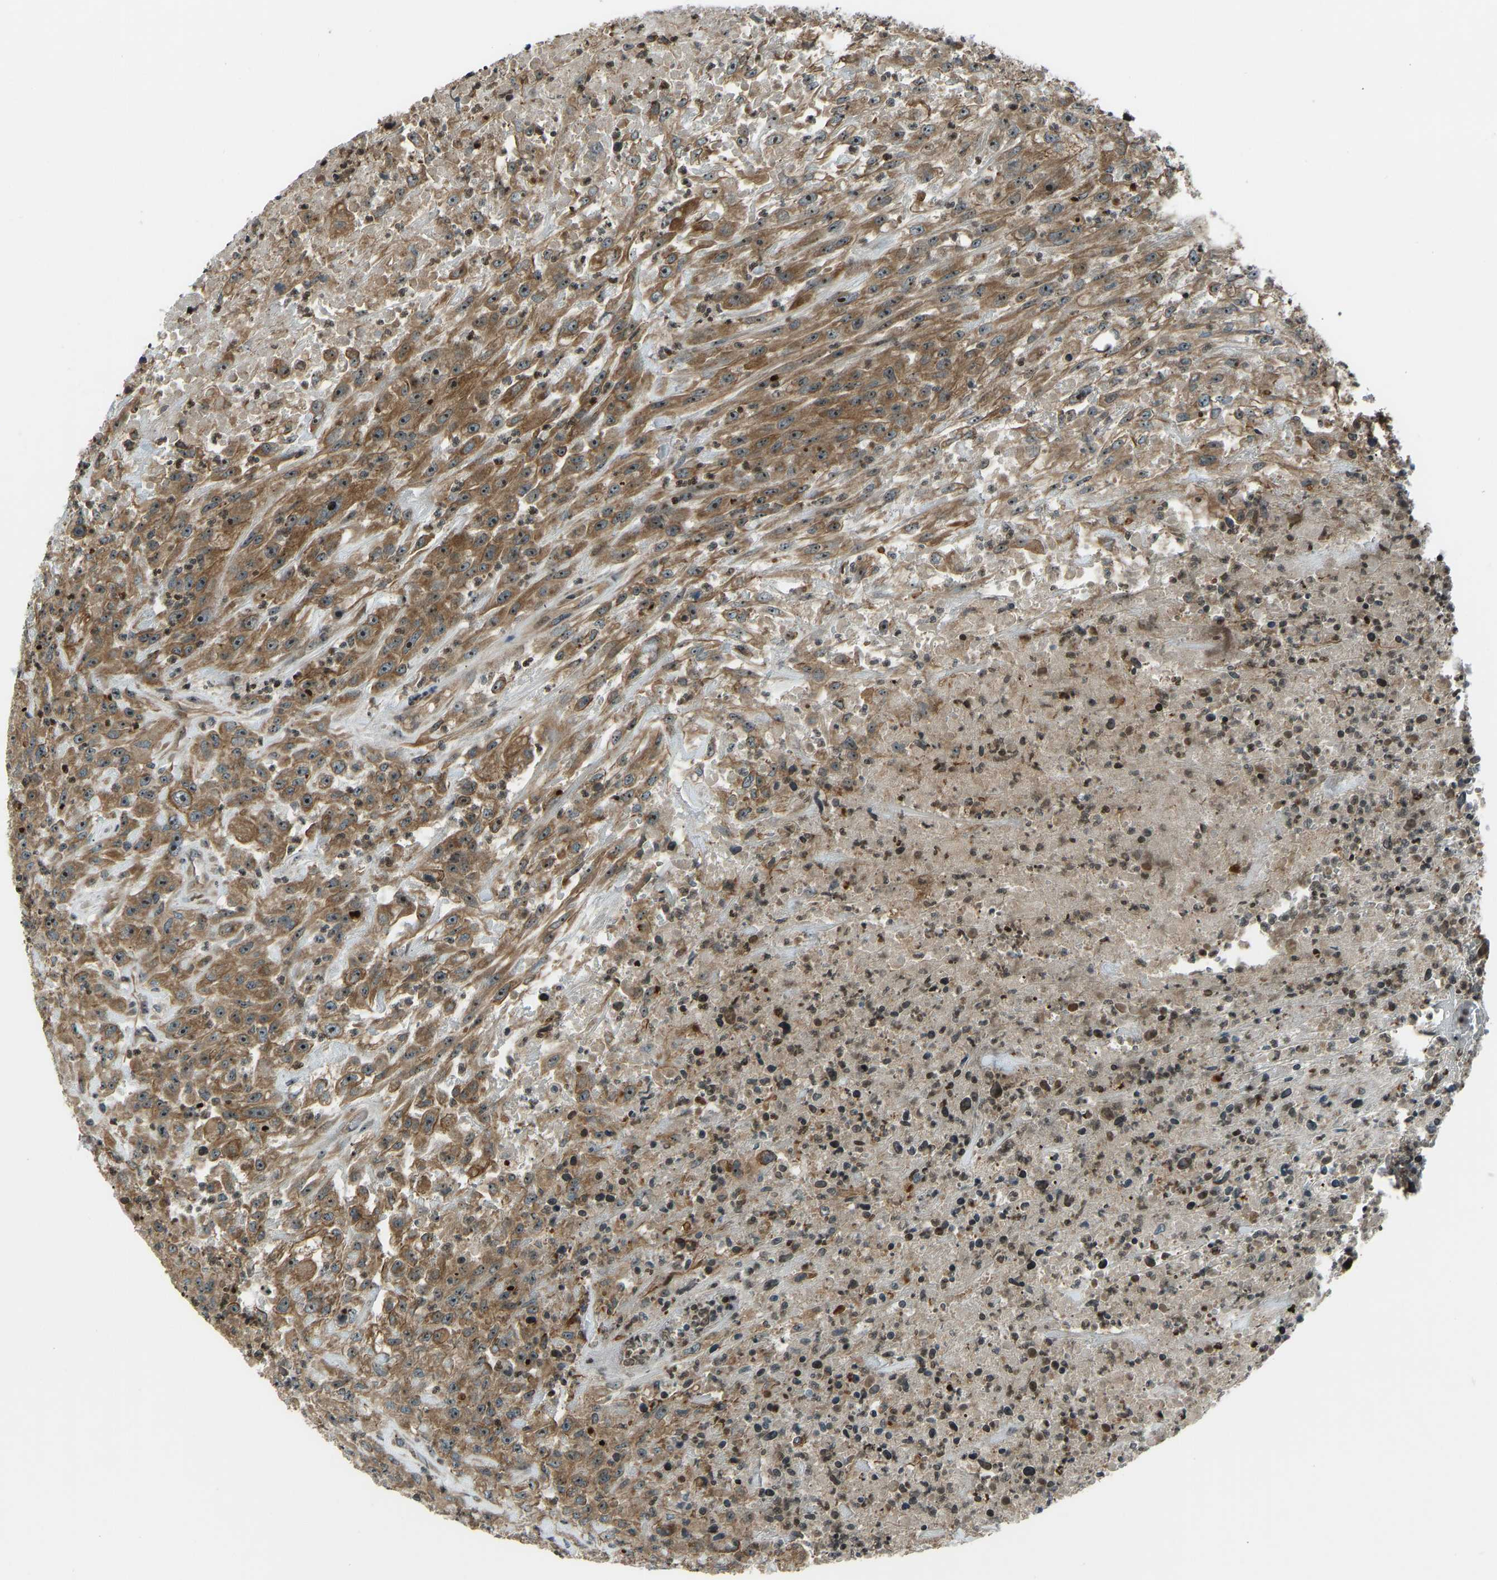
{"staining": {"intensity": "moderate", "quantity": ">75%", "location": "cytoplasmic/membranous,nuclear"}, "tissue": "urothelial cancer", "cell_type": "Tumor cells", "image_type": "cancer", "snomed": [{"axis": "morphology", "description": "Urothelial carcinoma, High grade"}, {"axis": "topography", "description": "Urinary bladder"}], "caption": "Urothelial cancer stained with DAB (3,3'-diaminobenzidine) IHC reveals medium levels of moderate cytoplasmic/membranous and nuclear expression in approximately >75% of tumor cells.", "gene": "SVOPL", "patient": {"sex": "male", "age": 46}}